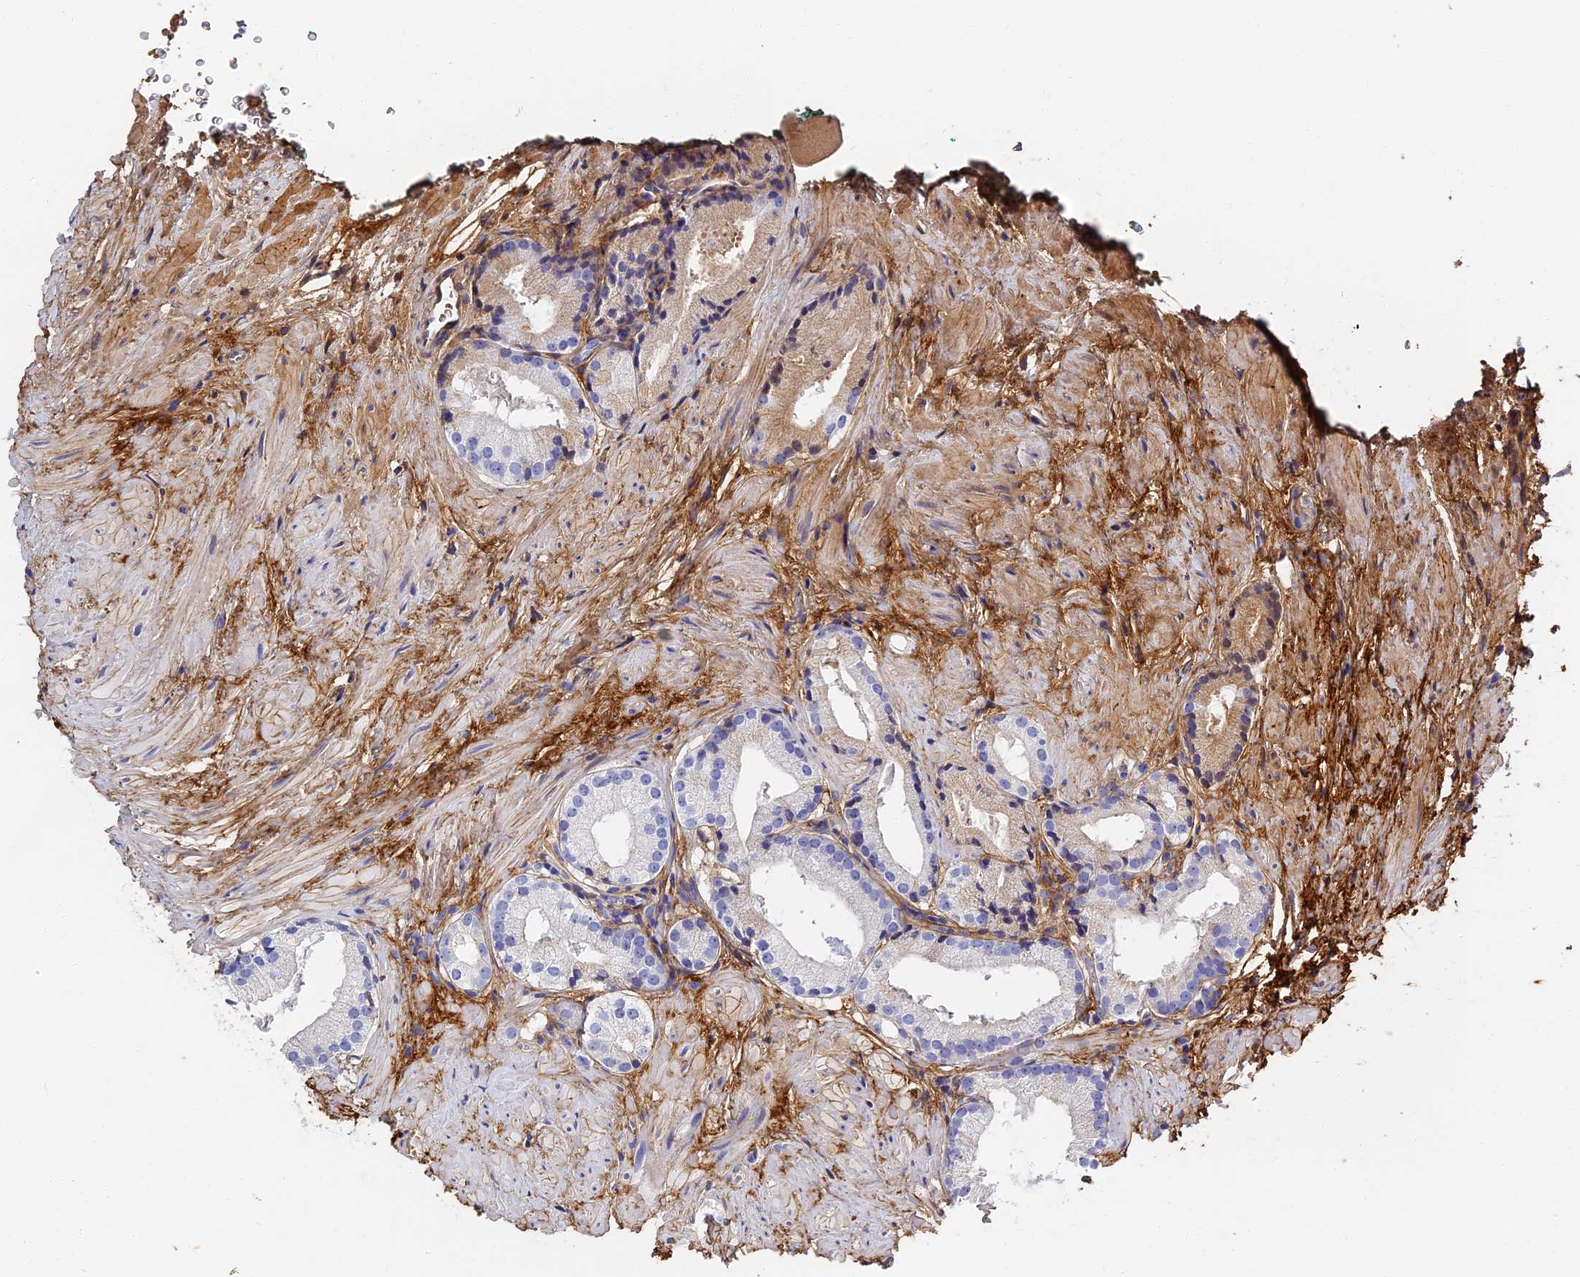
{"staining": {"intensity": "weak", "quantity": "<25%", "location": "cytoplasmic/membranous"}, "tissue": "prostate cancer", "cell_type": "Tumor cells", "image_type": "cancer", "snomed": [{"axis": "morphology", "description": "Adenocarcinoma, Low grade"}, {"axis": "topography", "description": "Prostate"}], "caption": "Prostate cancer stained for a protein using IHC shows no expression tumor cells.", "gene": "ITIH1", "patient": {"sex": "male", "age": 57}}